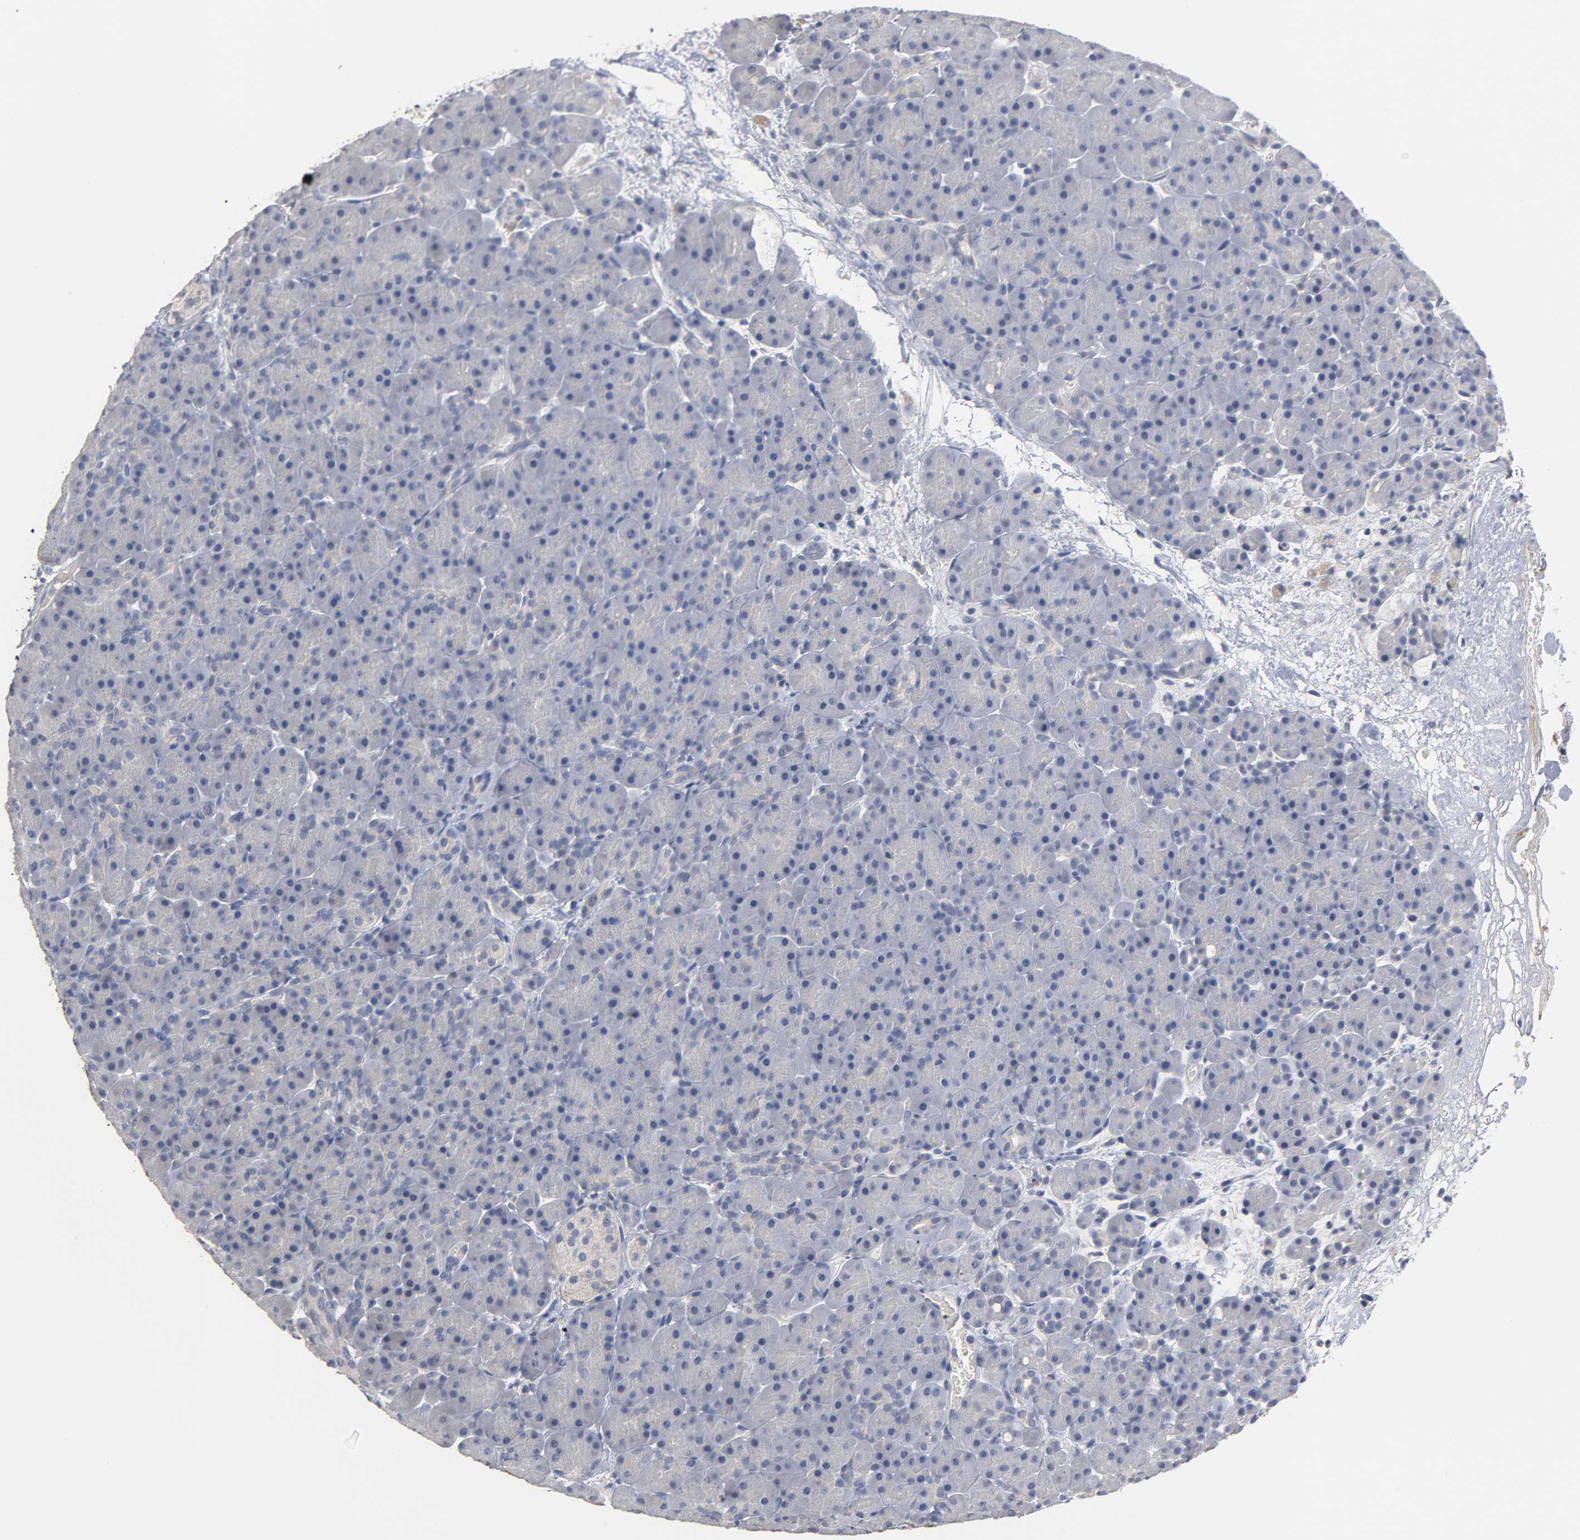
{"staining": {"intensity": "negative", "quantity": "none", "location": "none"}, "tissue": "pancreas", "cell_type": "Exocrine glandular cells", "image_type": "normal", "snomed": [{"axis": "morphology", "description": "Normal tissue, NOS"}, {"axis": "topography", "description": "Pancreas"}], "caption": "Protein analysis of benign pancreas shows no significant expression in exocrine glandular cells.", "gene": "OVOL1", "patient": {"sex": "male", "age": 66}}